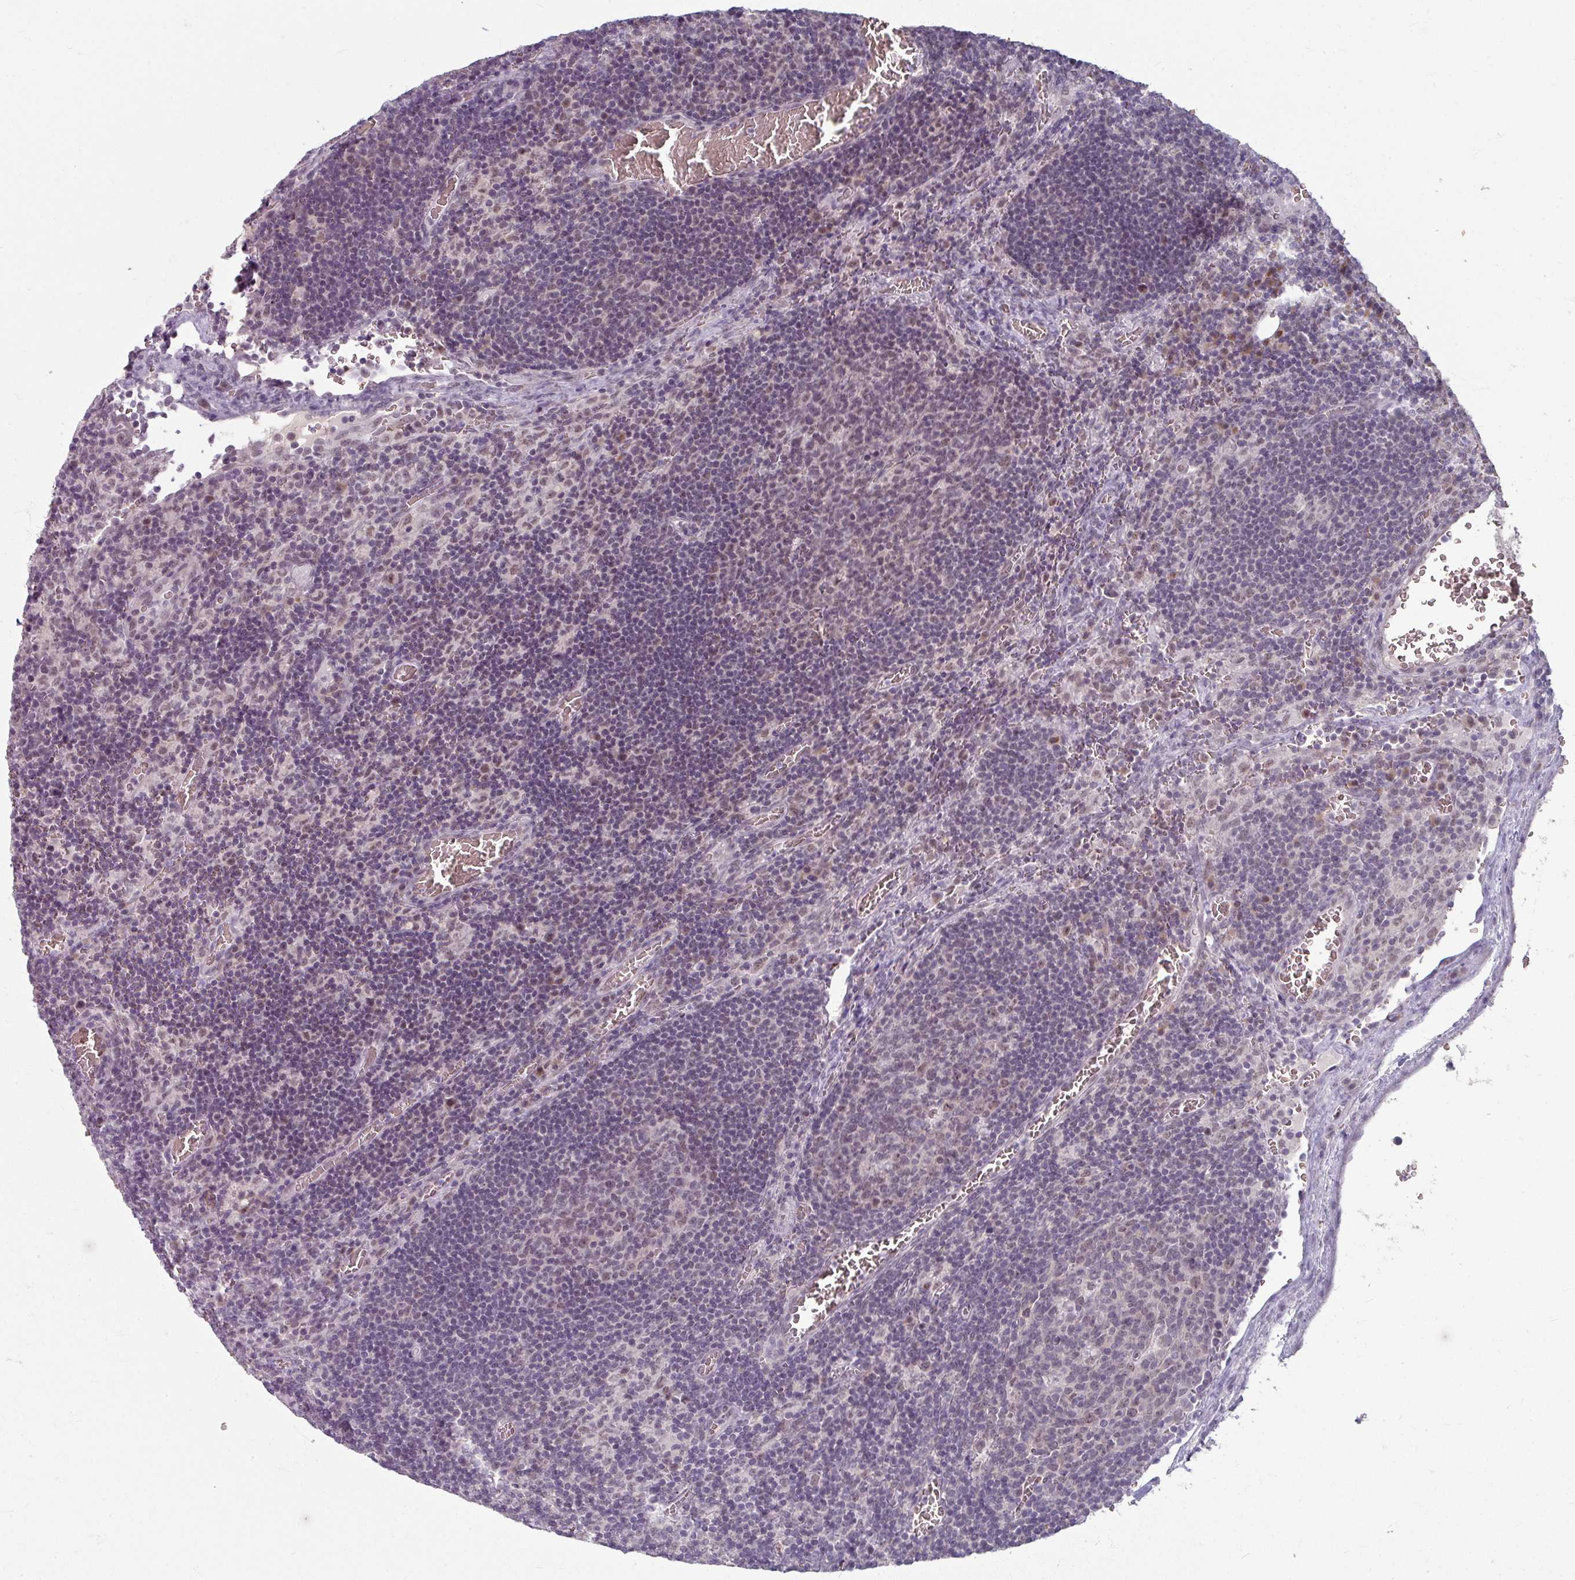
{"staining": {"intensity": "weak", "quantity": "25%-75%", "location": "cytoplasmic/membranous"}, "tissue": "lymph node", "cell_type": "Germinal center cells", "image_type": "normal", "snomed": [{"axis": "morphology", "description": "Normal tissue, NOS"}, {"axis": "topography", "description": "Lymph node"}], "caption": "Weak cytoplasmic/membranous expression is appreciated in approximately 25%-75% of germinal center cells in benign lymph node.", "gene": "KMT5C", "patient": {"sex": "male", "age": 50}}